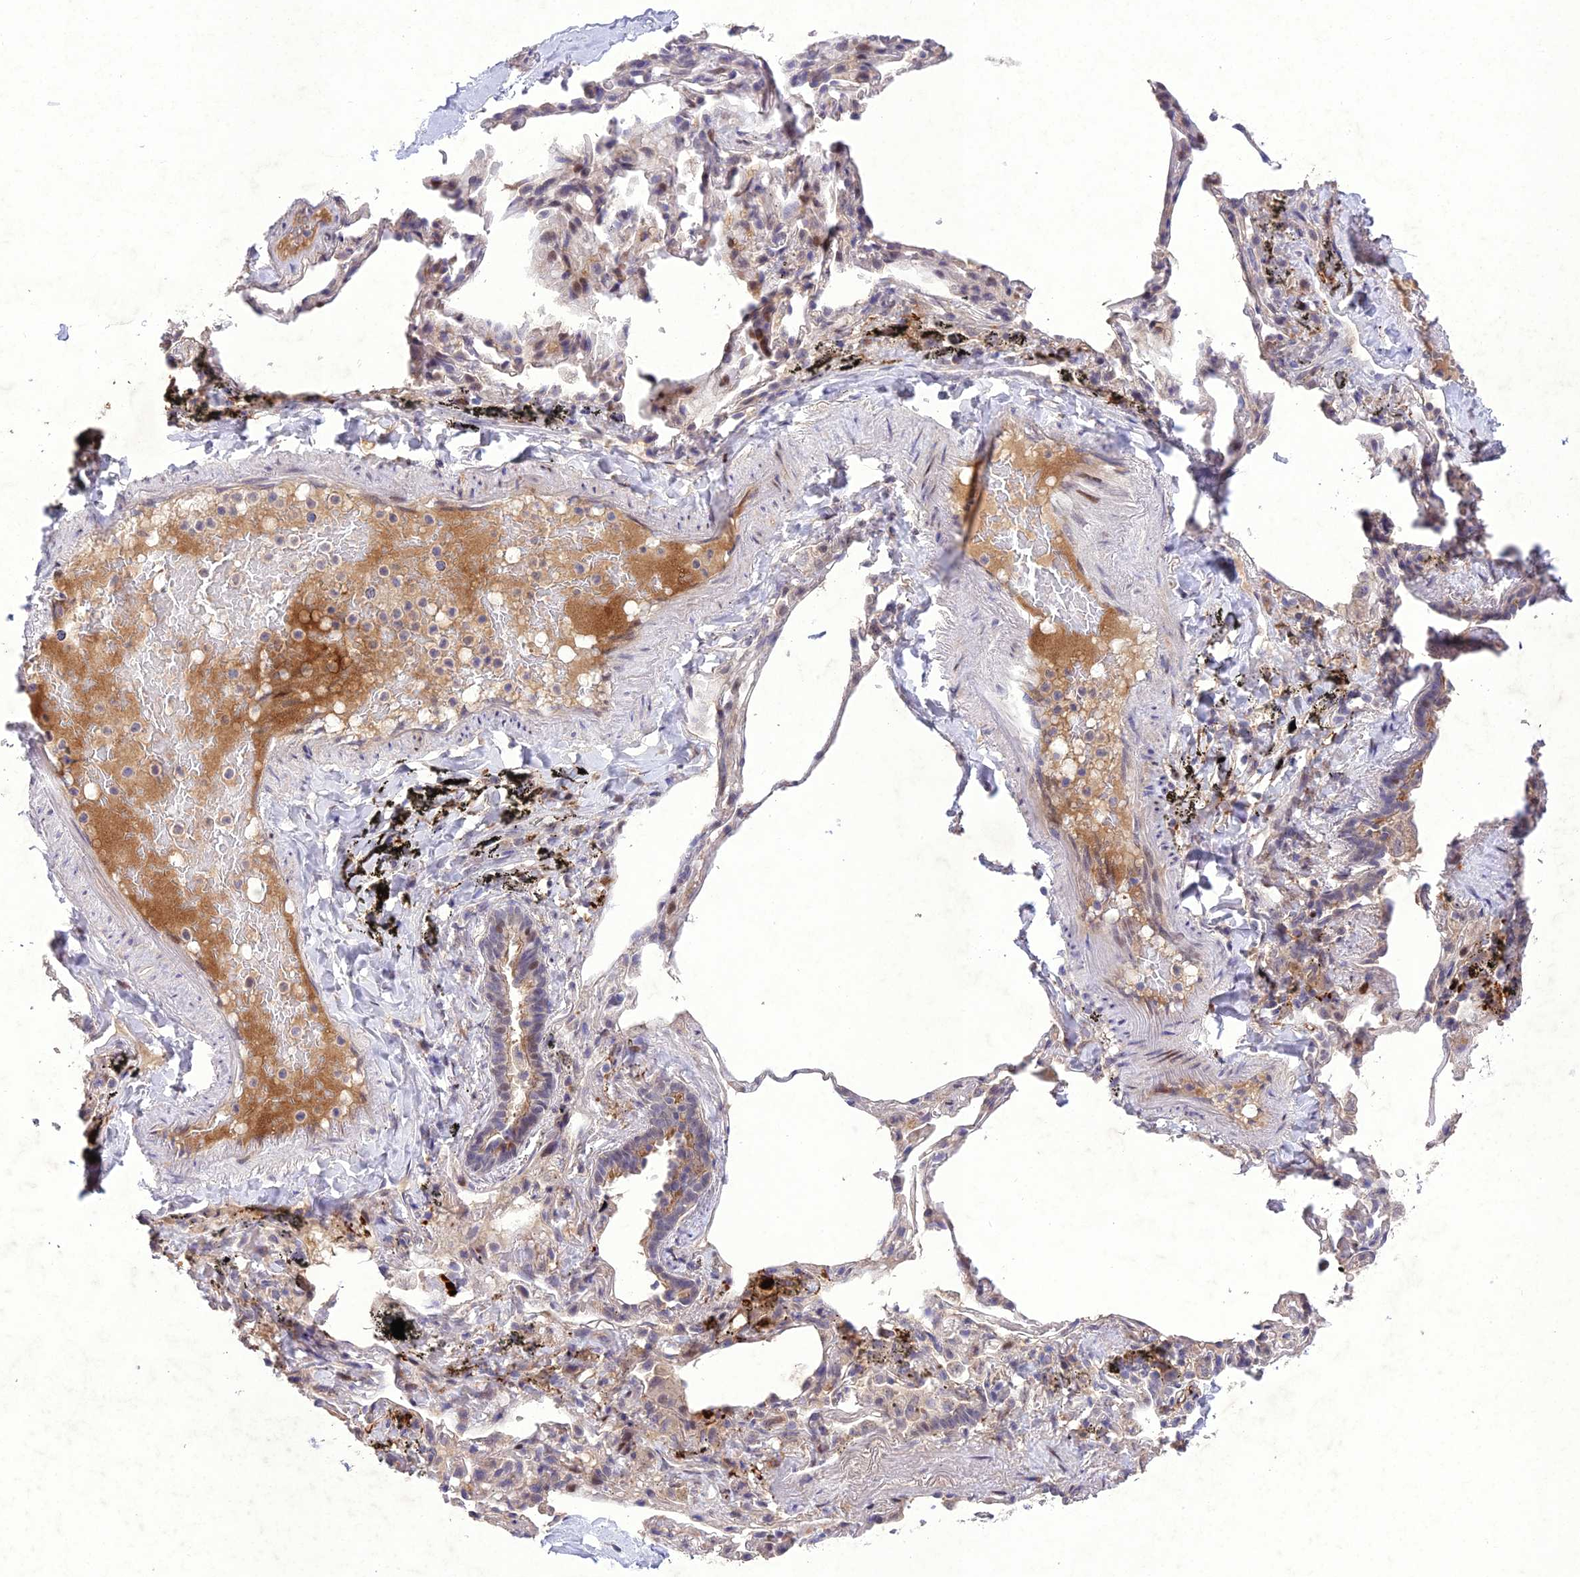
{"staining": {"intensity": "negative", "quantity": "none", "location": "none"}, "tissue": "adipose tissue", "cell_type": "Adipocytes", "image_type": "normal", "snomed": [{"axis": "morphology", "description": "Normal tissue, NOS"}, {"axis": "topography", "description": "Lymph node"}, {"axis": "topography", "description": "Bronchus"}], "caption": "High magnification brightfield microscopy of unremarkable adipose tissue stained with DAB (3,3'-diaminobenzidine) (brown) and counterstained with hematoxylin (blue): adipocytes show no significant expression.", "gene": "ANKRD52", "patient": {"sex": "male", "age": 63}}